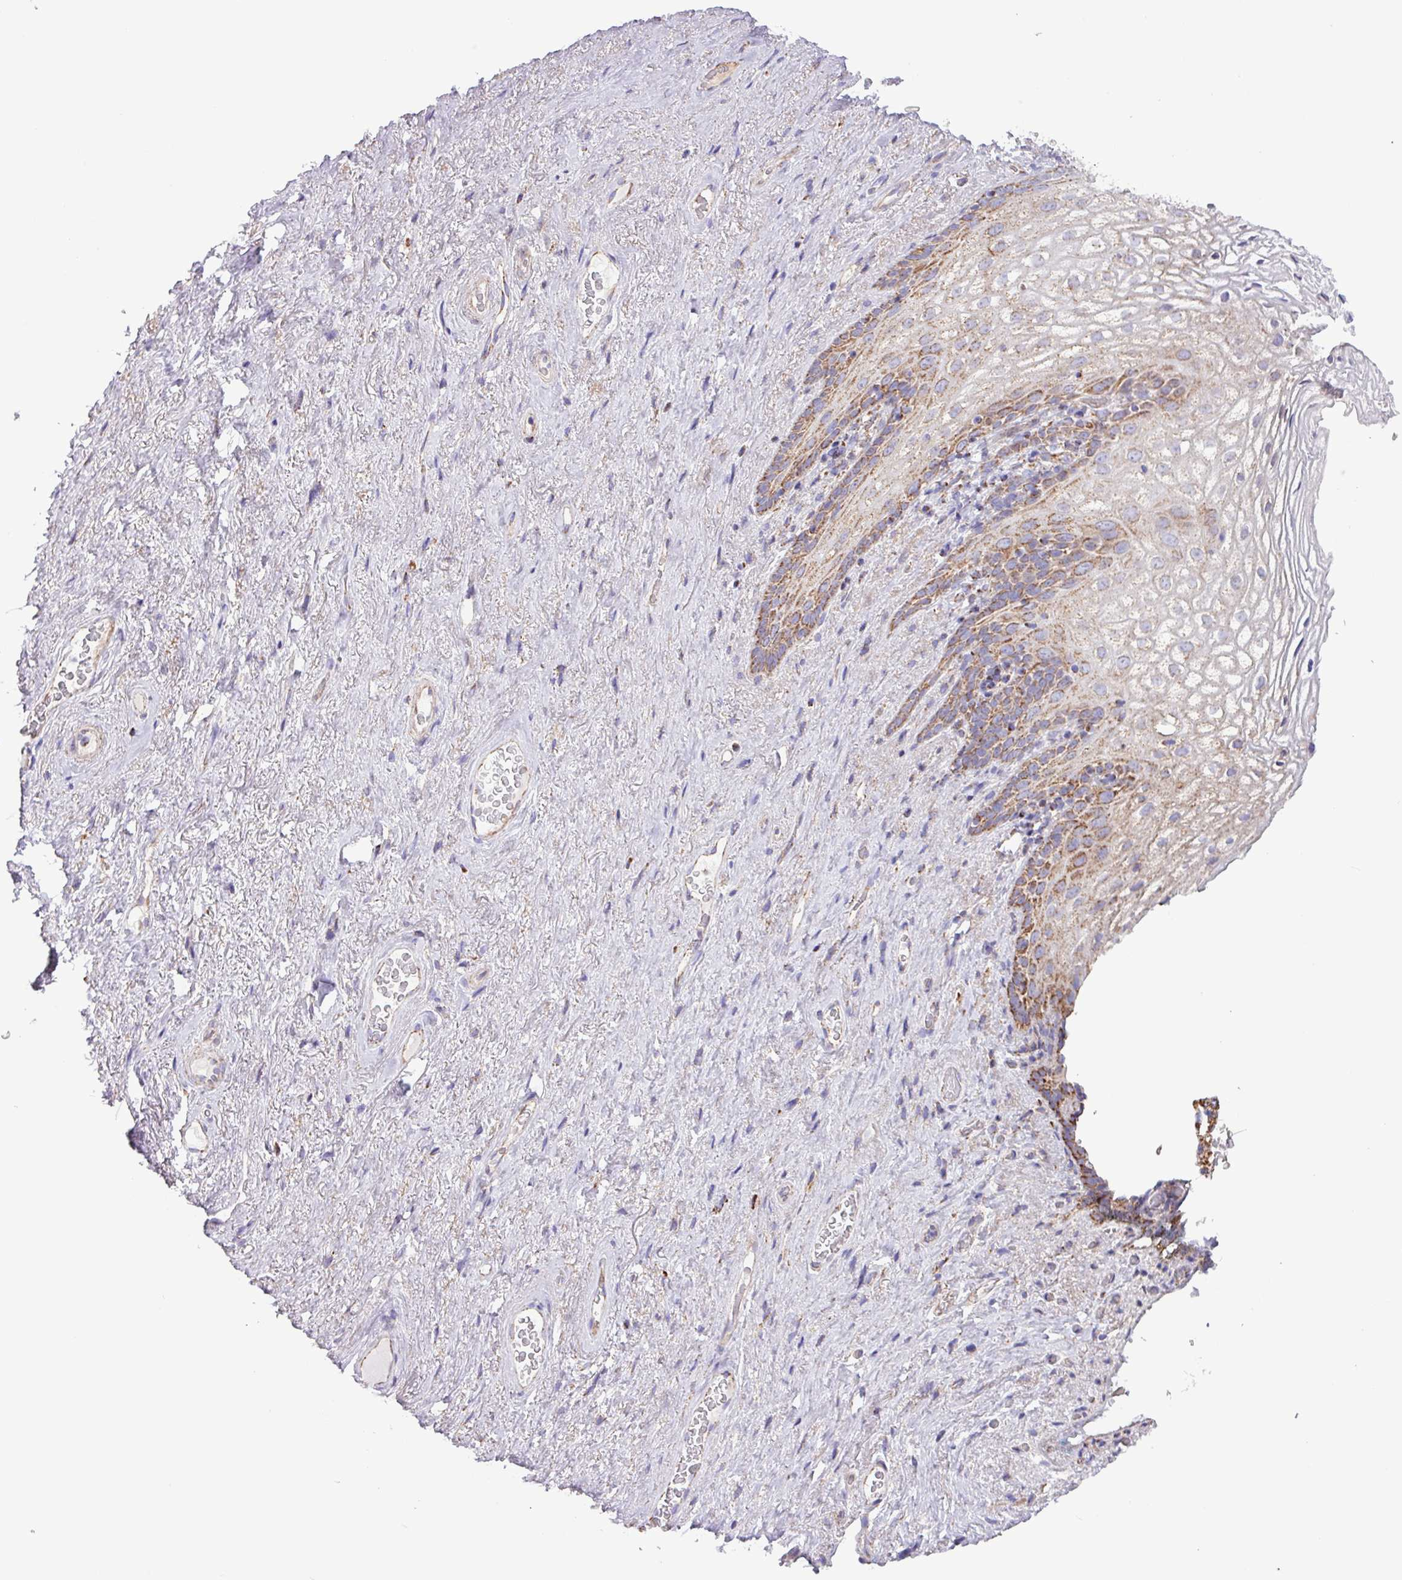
{"staining": {"intensity": "moderate", "quantity": "25%-75%", "location": "cytoplasmic/membranous"}, "tissue": "vagina", "cell_type": "Squamous epithelial cells", "image_type": "normal", "snomed": [{"axis": "morphology", "description": "Normal tissue, NOS"}, {"axis": "topography", "description": "Vagina"}, {"axis": "topography", "description": "Peripheral nerve tissue"}], "caption": "Vagina stained with DAB immunohistochemistry shows medium levels of moderate cytoplasmic/membranous expression in approximately 25%-75% of squamous epithelial cells. The staining was performed using DAB (3,3'-diaminobenzidine), with brown indicating positive protein expression. Nuclei are stained blue with hematoxylin.", "gene": "RTL3", "patient": {"sex": "female", "age": 71}}